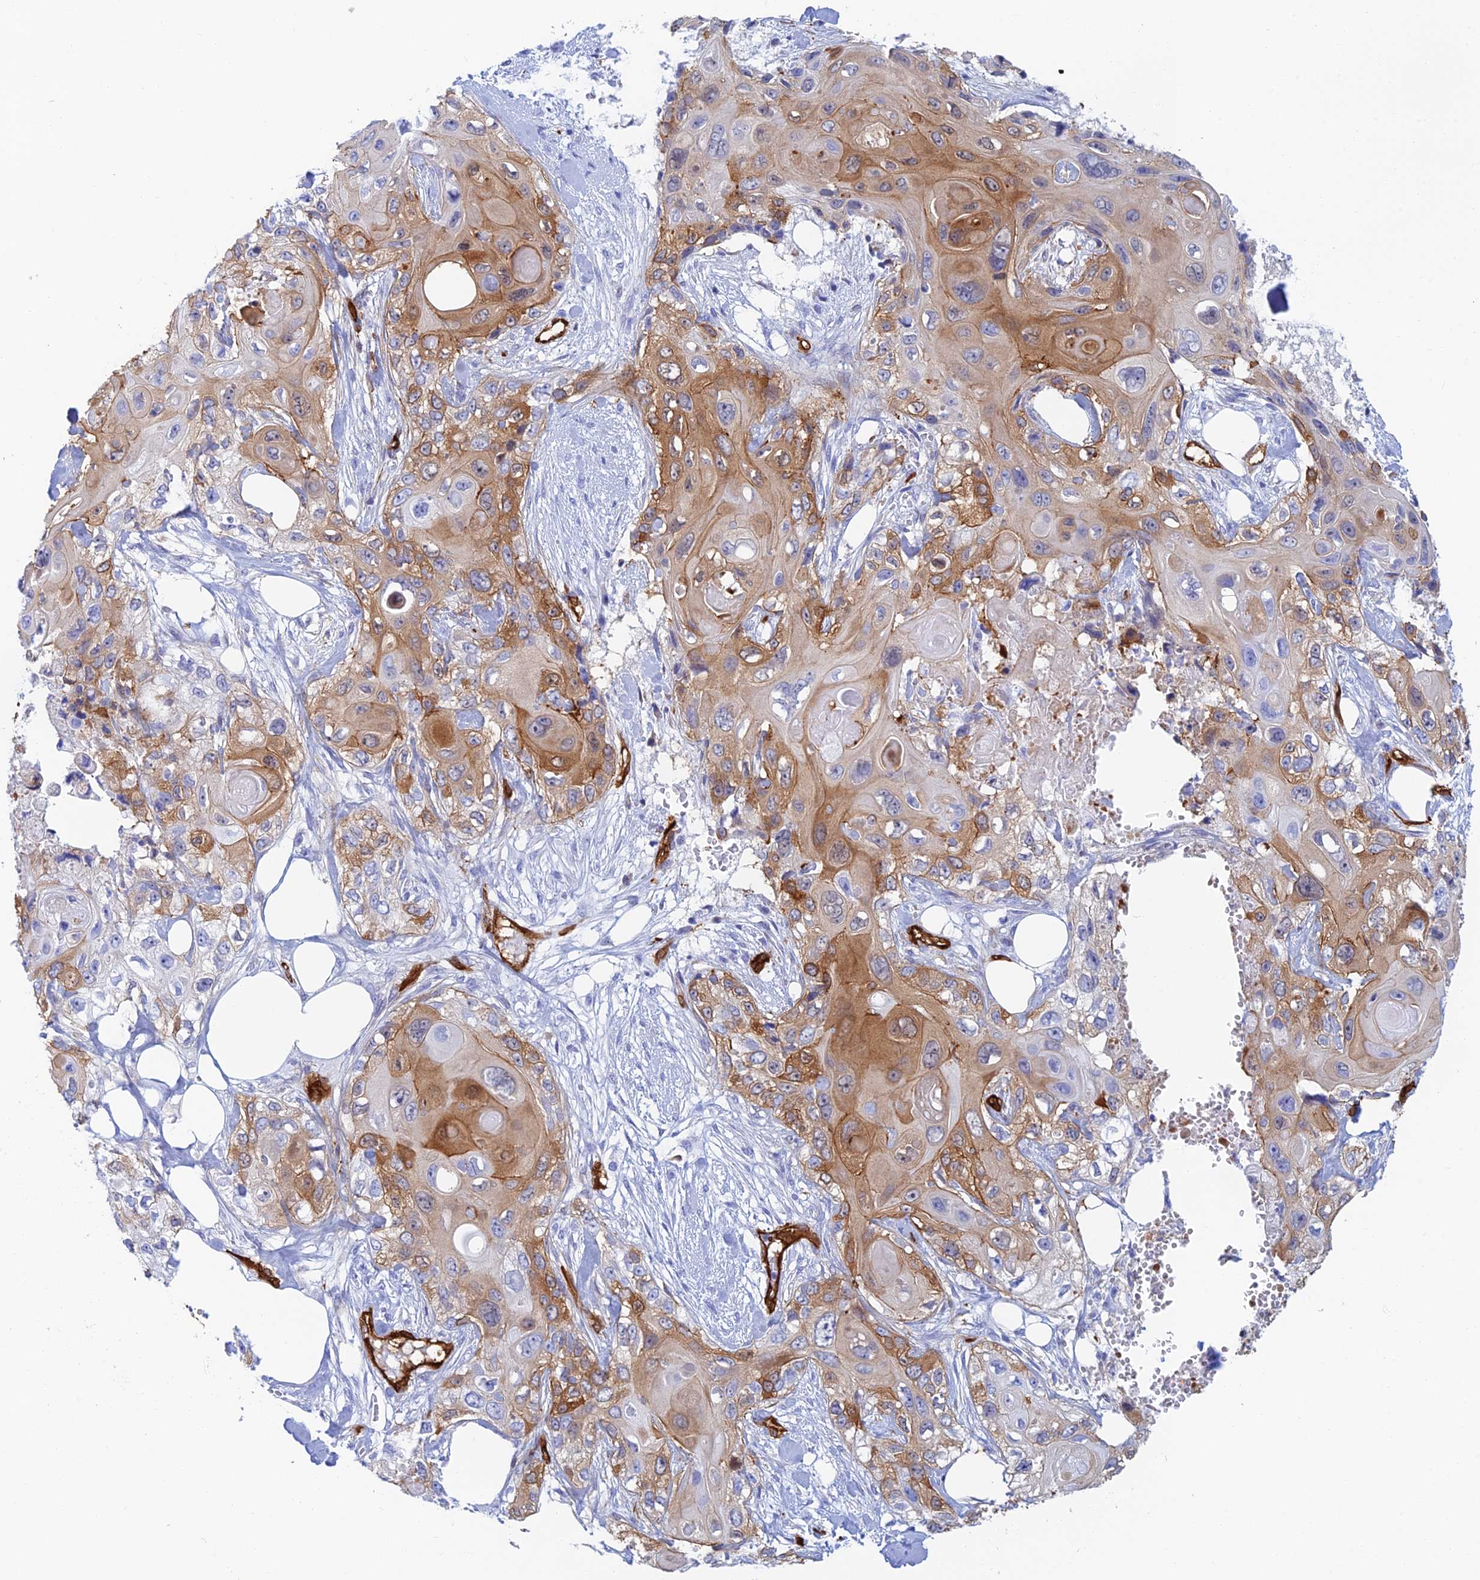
{"staining": {"intensity": "moderate", "quantity": "25%-75%", "location": "cytoplasmic/membranous"}, "tissue": "skin cancer", "cell_type": "Tumor cells", "image_type": "cancer", "snomed": [{"axis": "morphology", "description": "Normal tissue, NOS"}, {"axis": "morphology", "description": "Squamous cell carcinoma, NOS"}, {"axis": "topography", "description": "Skin"}], "caption": "Brown immunohistochemical staining in skin cancer (squamous cell carcinoma) demonstrates moderate cytoplasmic/membranous expression in about 25%-75% of tumor cells. (DAB IHC with brightfield microscopy, high magnification).", "gene": "CRIP2", "patient": {"sex": "male", "age": 72}}